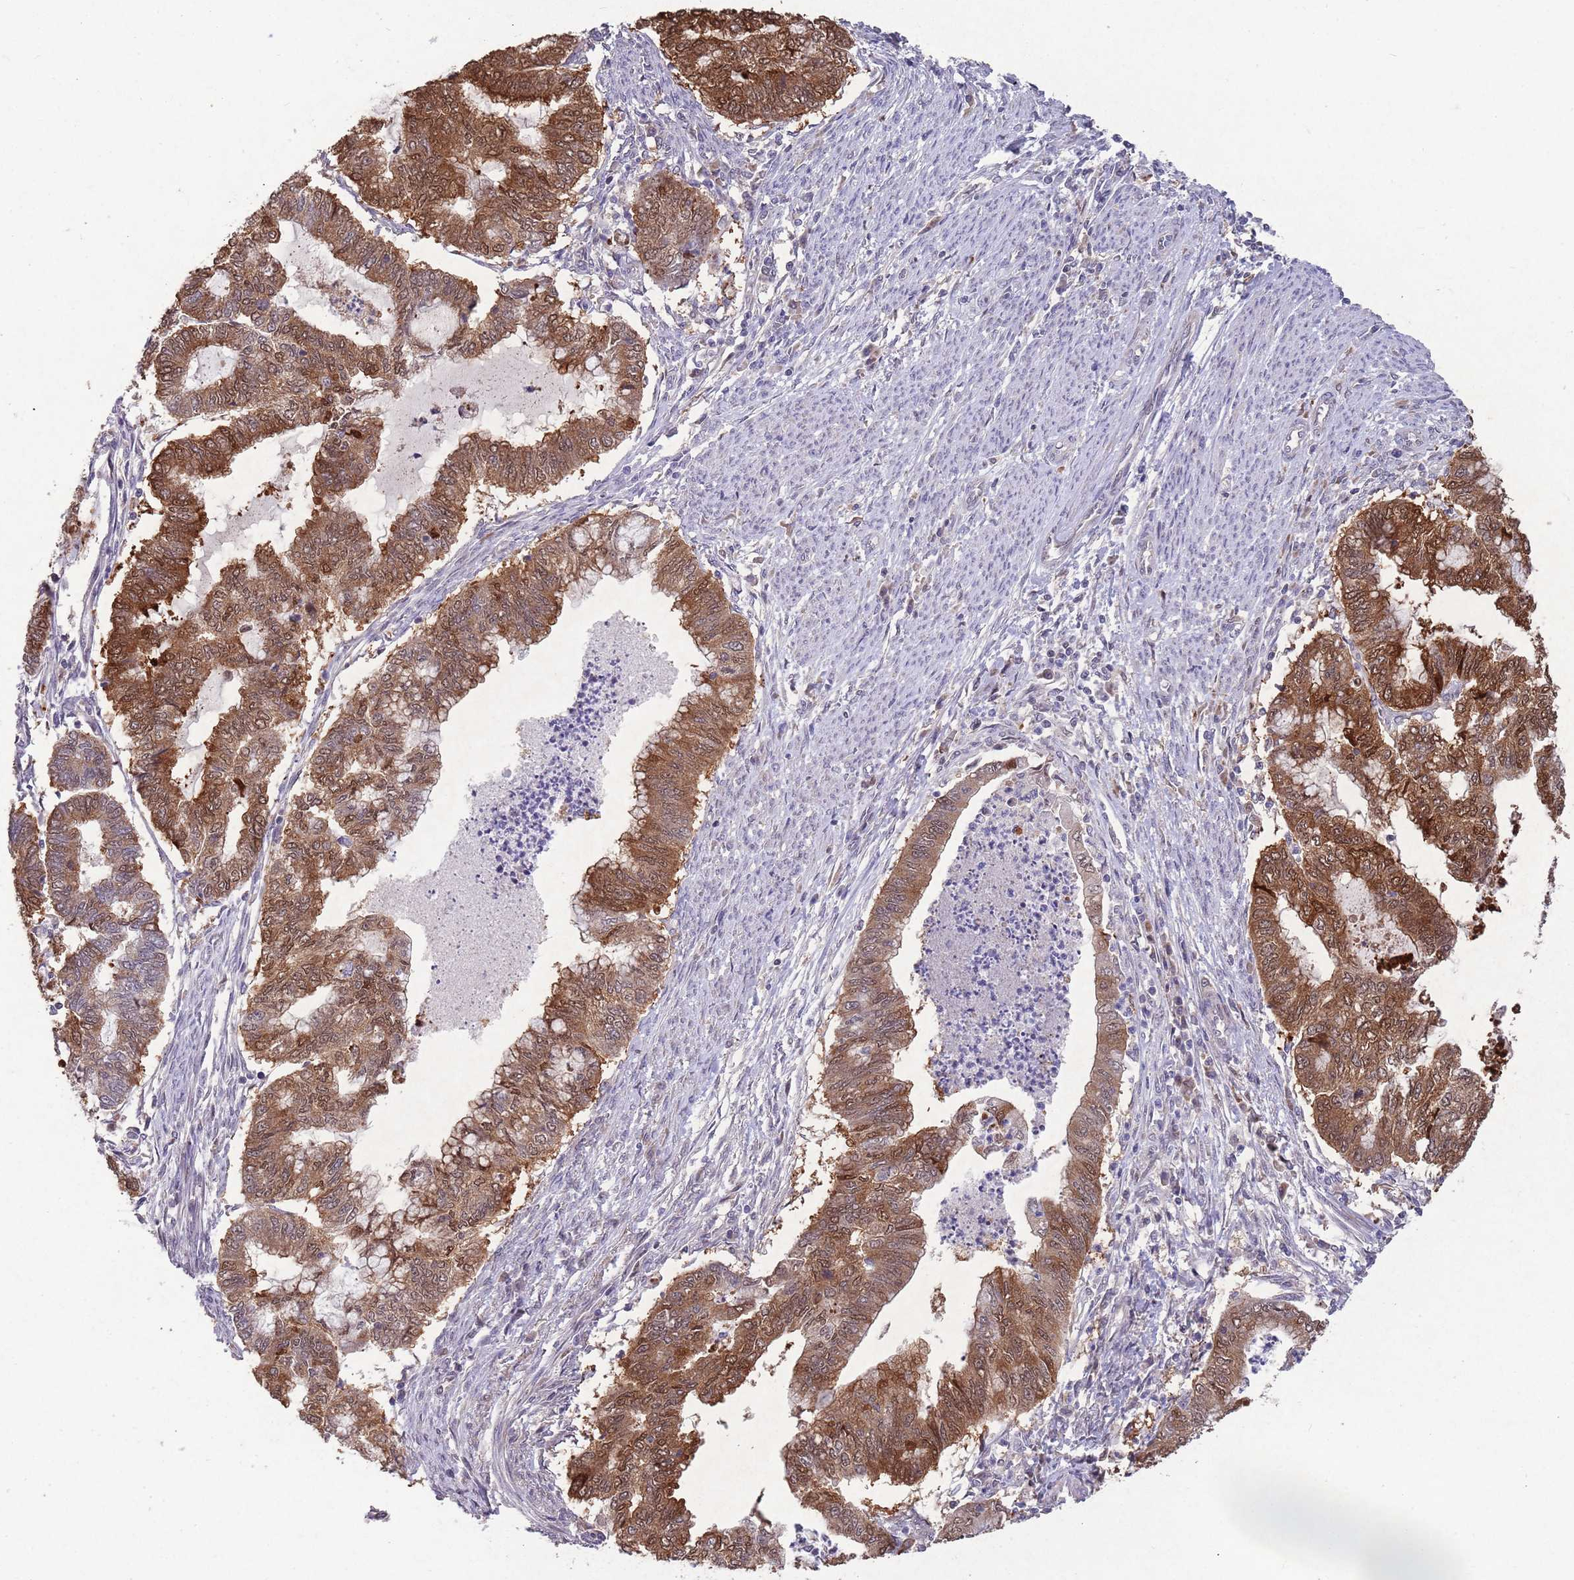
{"staining": {"intensity": "strong", "quantity": ">75%", "location": "cytoplasmic/membranous,nuclear"}, "tissue": "endometrial cancer", "cell_type": "Tumor cells", "image_type": "cancer", "snomed": [{"axis": "morphology", "description": "Adenocarcinoma, NOS"}, {"axis": "topography", "description": "Endometrium"}], "caption": "Endometrial adenocarcinoma stained with a protein marker demonstrates strong staining in tumor cells.", "gene": "ZNF639", "patient": {"sex": "female", "age": 79}}